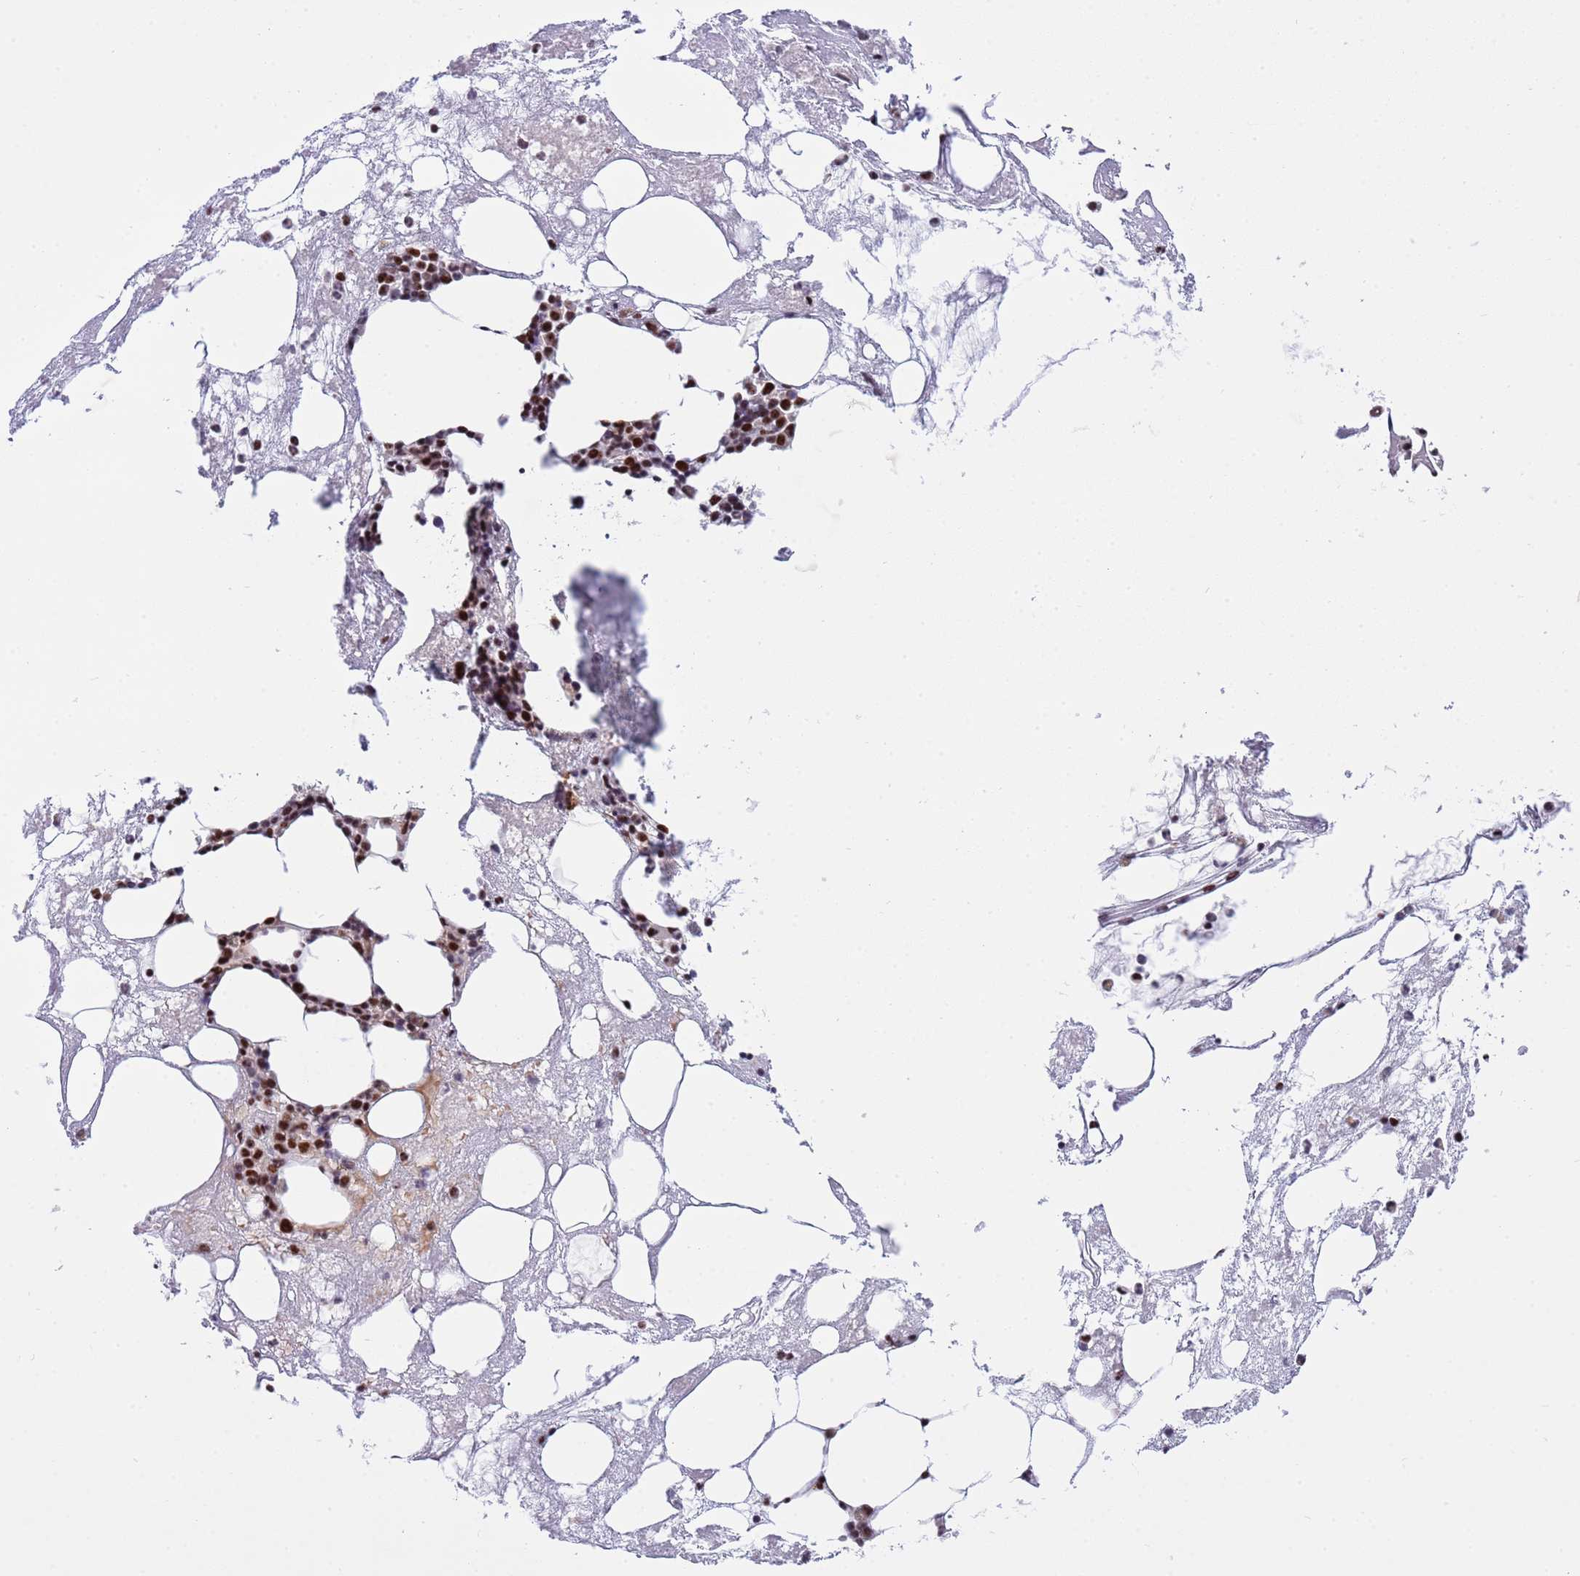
{"staining": {"intensity": "strong", "quantity": ">75%", "location": "nuclear"}, "tissue": "bone marrow", "cell_type": "Hematopoietic cells", "image_type": "normal", "snomed": [{"axis": "morphology", "description": "Normal tissue, NOS"}, {"axis": "topography", "description": "Bone marrow"}], "caption": "The immunohistochemical stain labels strong nuclear staining in hematopoietic cells of benign bone marrow.", "gene": "THOC2", "patient": {"sex": "male", "age": 78}}